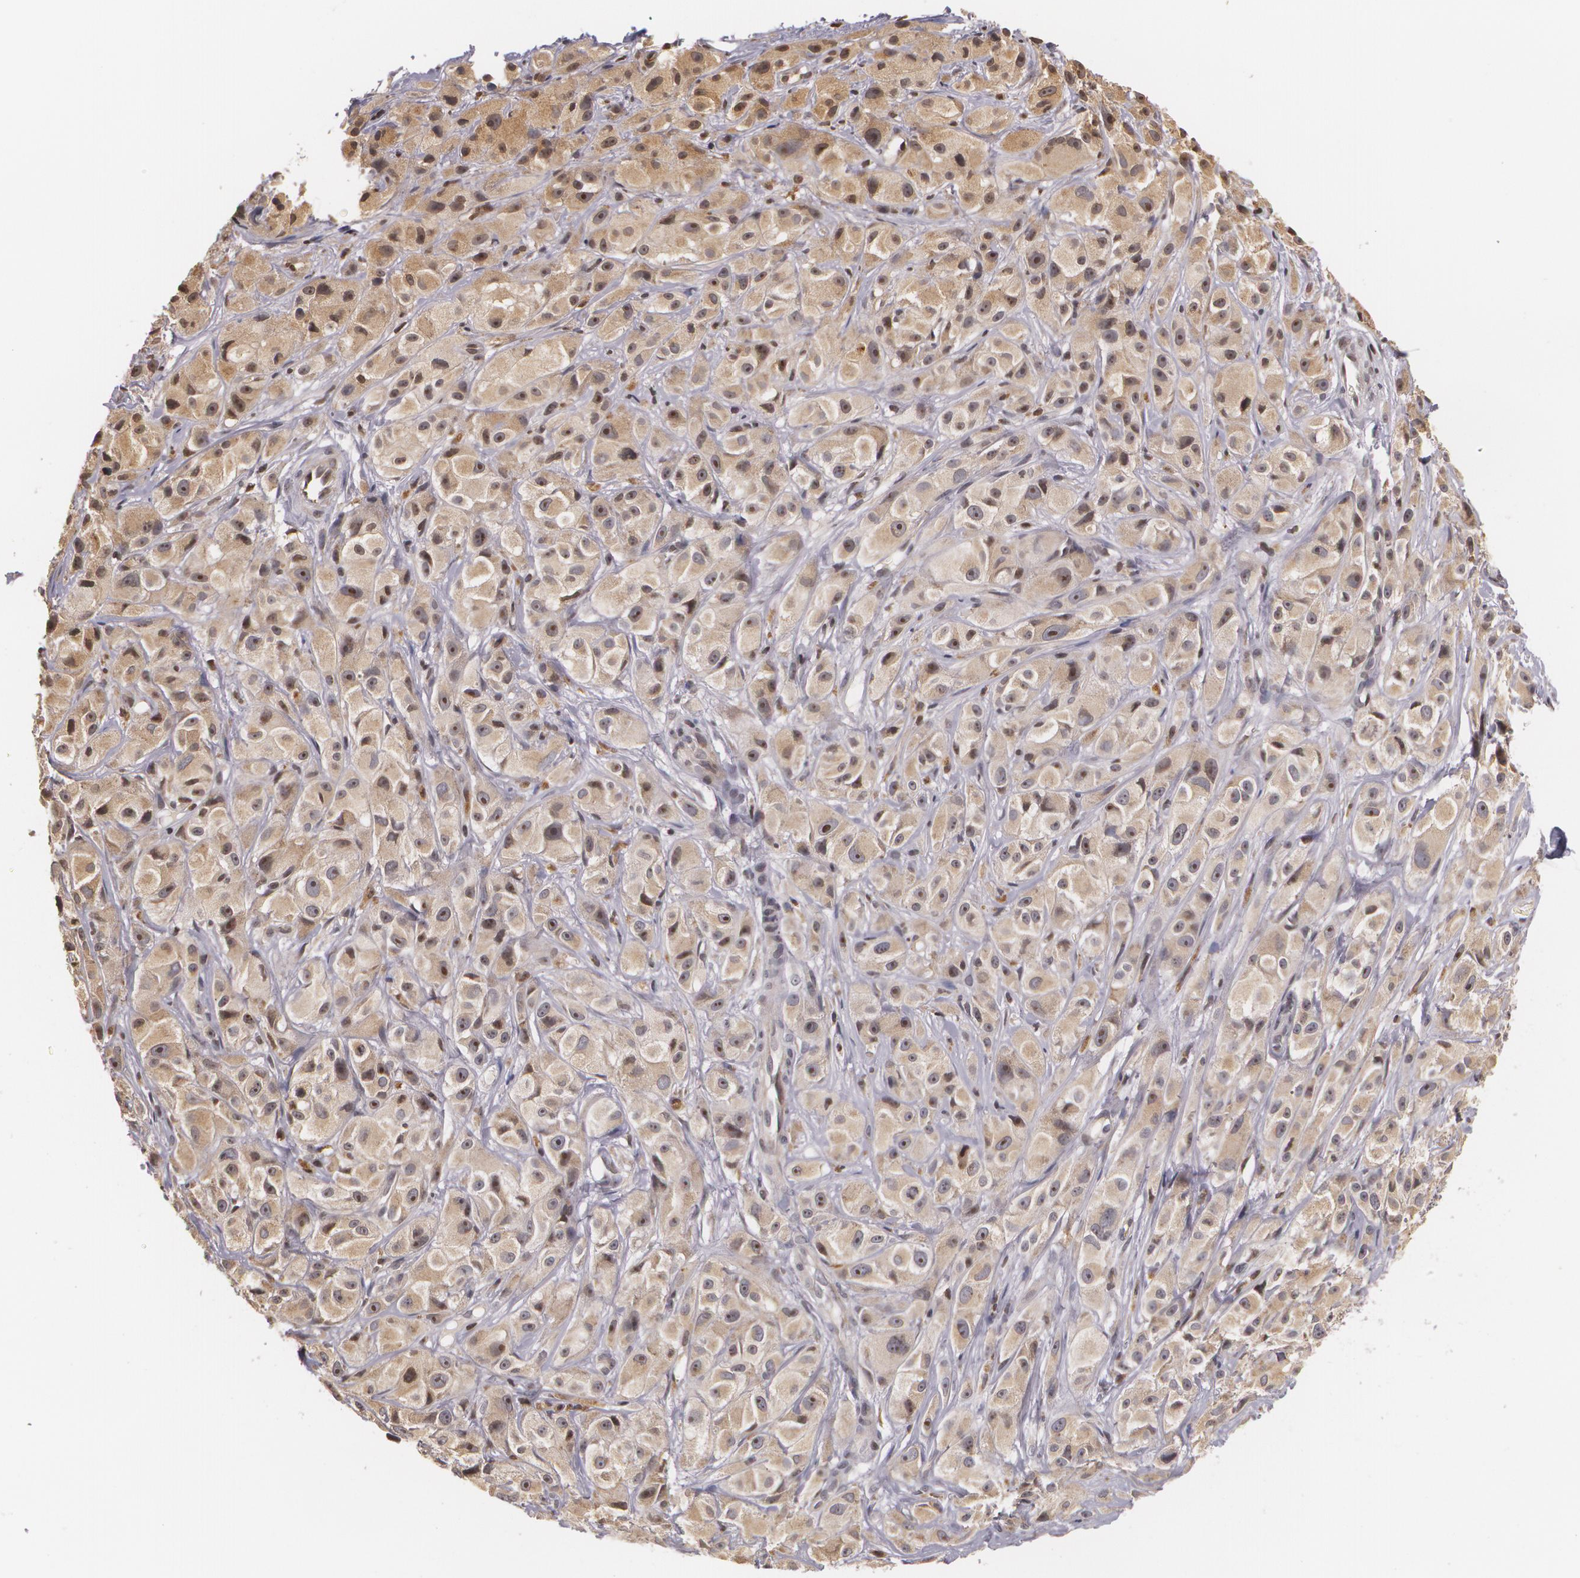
{"staining": {"intensity": "weak", "quantity": ">75%", "location": "cytoplasmic/membranous"}, "tissue": "melanoma", "cell_type": "Tumor cells", "image_type": "cancer", "snomed": [{"axis": "morphology", "description": "Malignant melanoma, NOS"}, {"axis": "topography", "description": "Skin"}], "caption": "There is low levels of weak cytoplasmic/membranous positivity in tumor cells of malignant melanoma, as demonstrated by immunohistochemical staining (brown color).", "gene": "VAV3", "patient": {"sex": "male", "age": 56}}